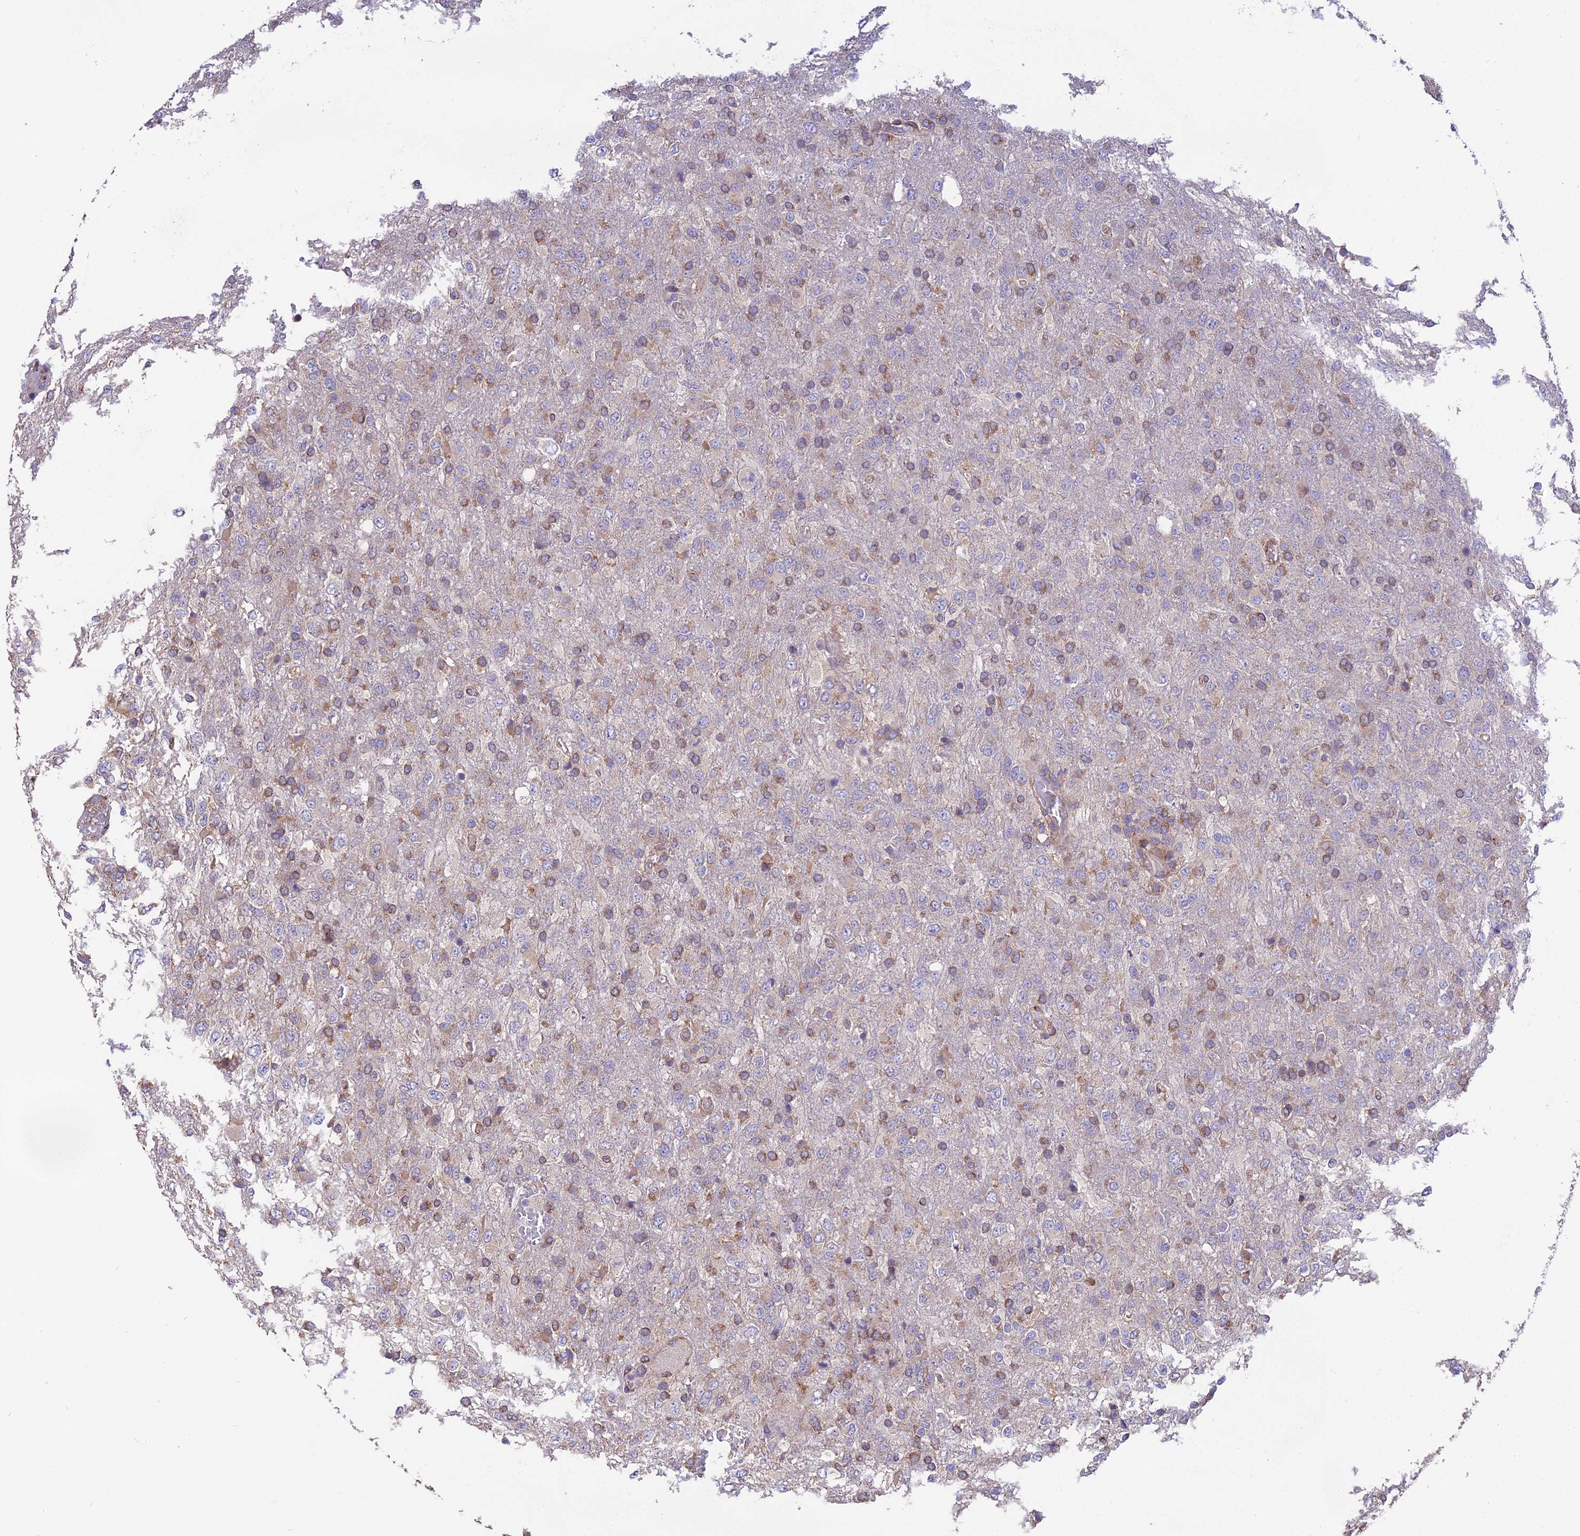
{"staining": {"intensity": "moderate", "quantity": "25%-75%", "location": "cytoplasmic/membranous"}, "tissue": "glioma", "cell_type": "Tumor cells", "image_type": "cancer", "snomed": [{"axis": "morphology", "description": "Glioma, malignant, High grade"}, {"axis": "topography", "description": "Brain"}], "caption": "Protein expression analysis of human high-grade glioma (malignant) reveals moderate cytoplasmic/membranous staining in approximately 25%-75% of tumor cells.", "gene": "BLOC1S4", "patient": {"sex": "female", "age": 74}}